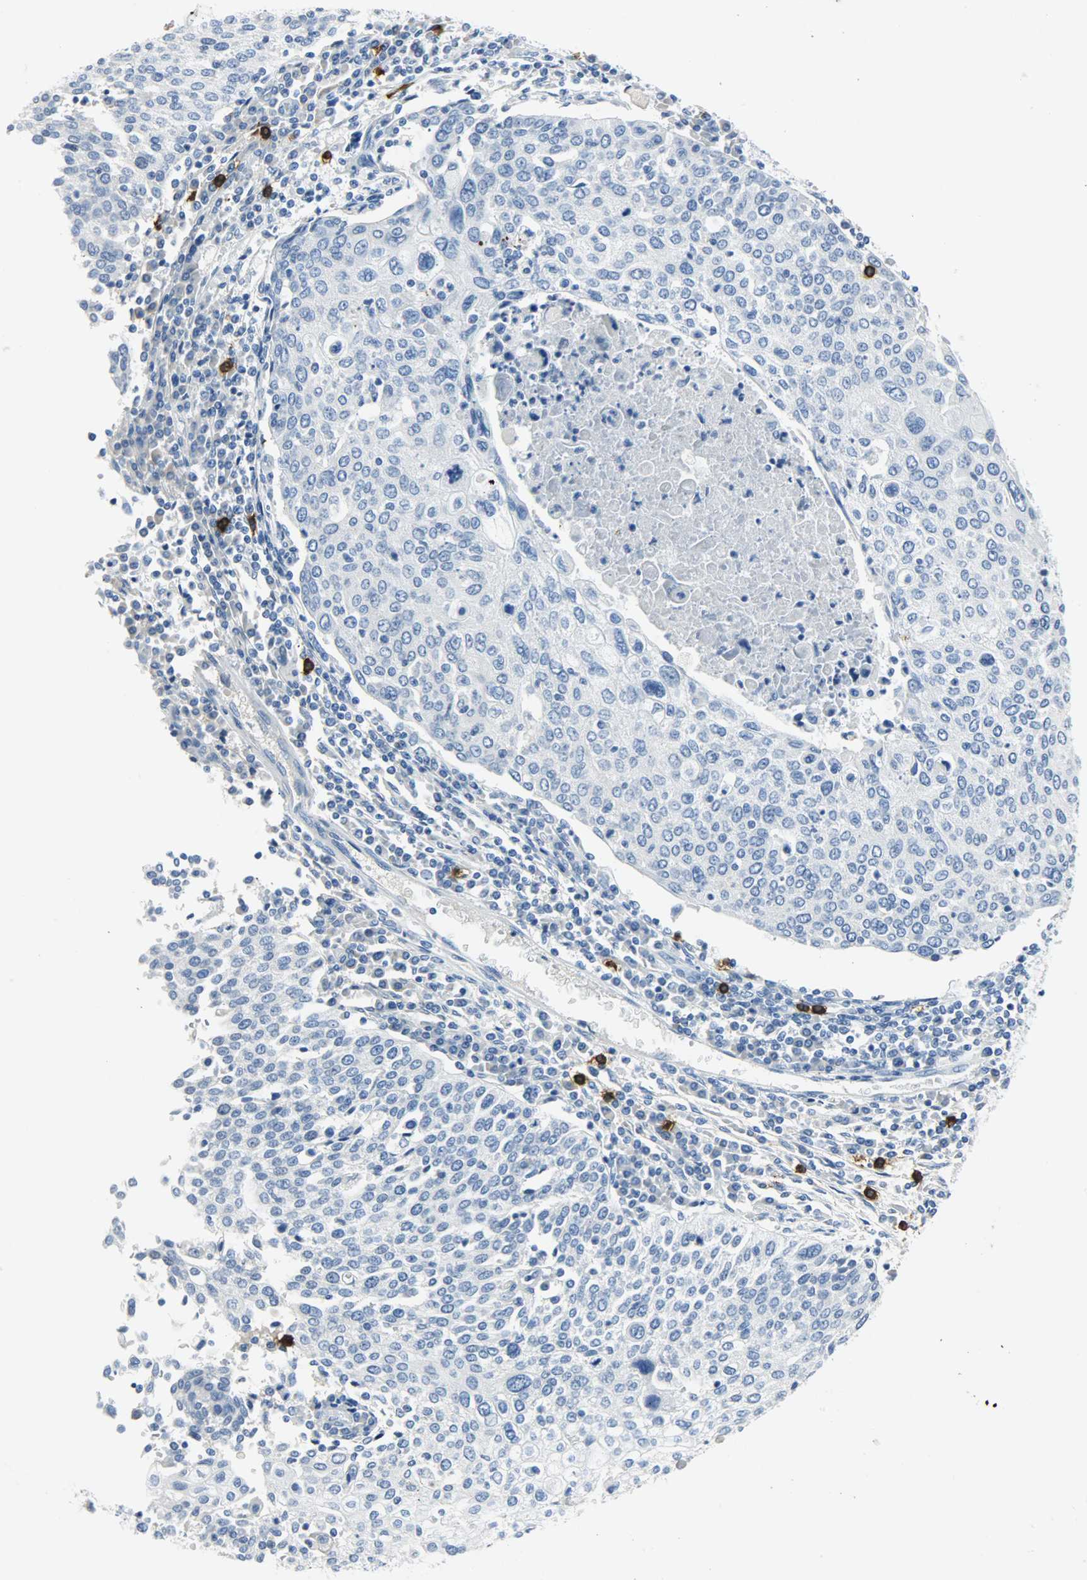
{"staining": {"intensity": "negative", "quantity": "none", "location": "none"}, "tissue": "cervical cancer", "cell_type": "Tumor cells", "image_type": "cancer", "snomed": [{"axis": "morphology", "description": "Squamous cell carcinoma, NOS"}, {"axis": "topography", "description": "Cervix"}], "caption": "The immunohistochemistry histopathology image has no significant staining in tumor cells of cervical squamous cell carcinoma tissue. Nuclei are stained in blue.", "gene": "CEBPE", "patient": {"sex": "female", "age": 40}}